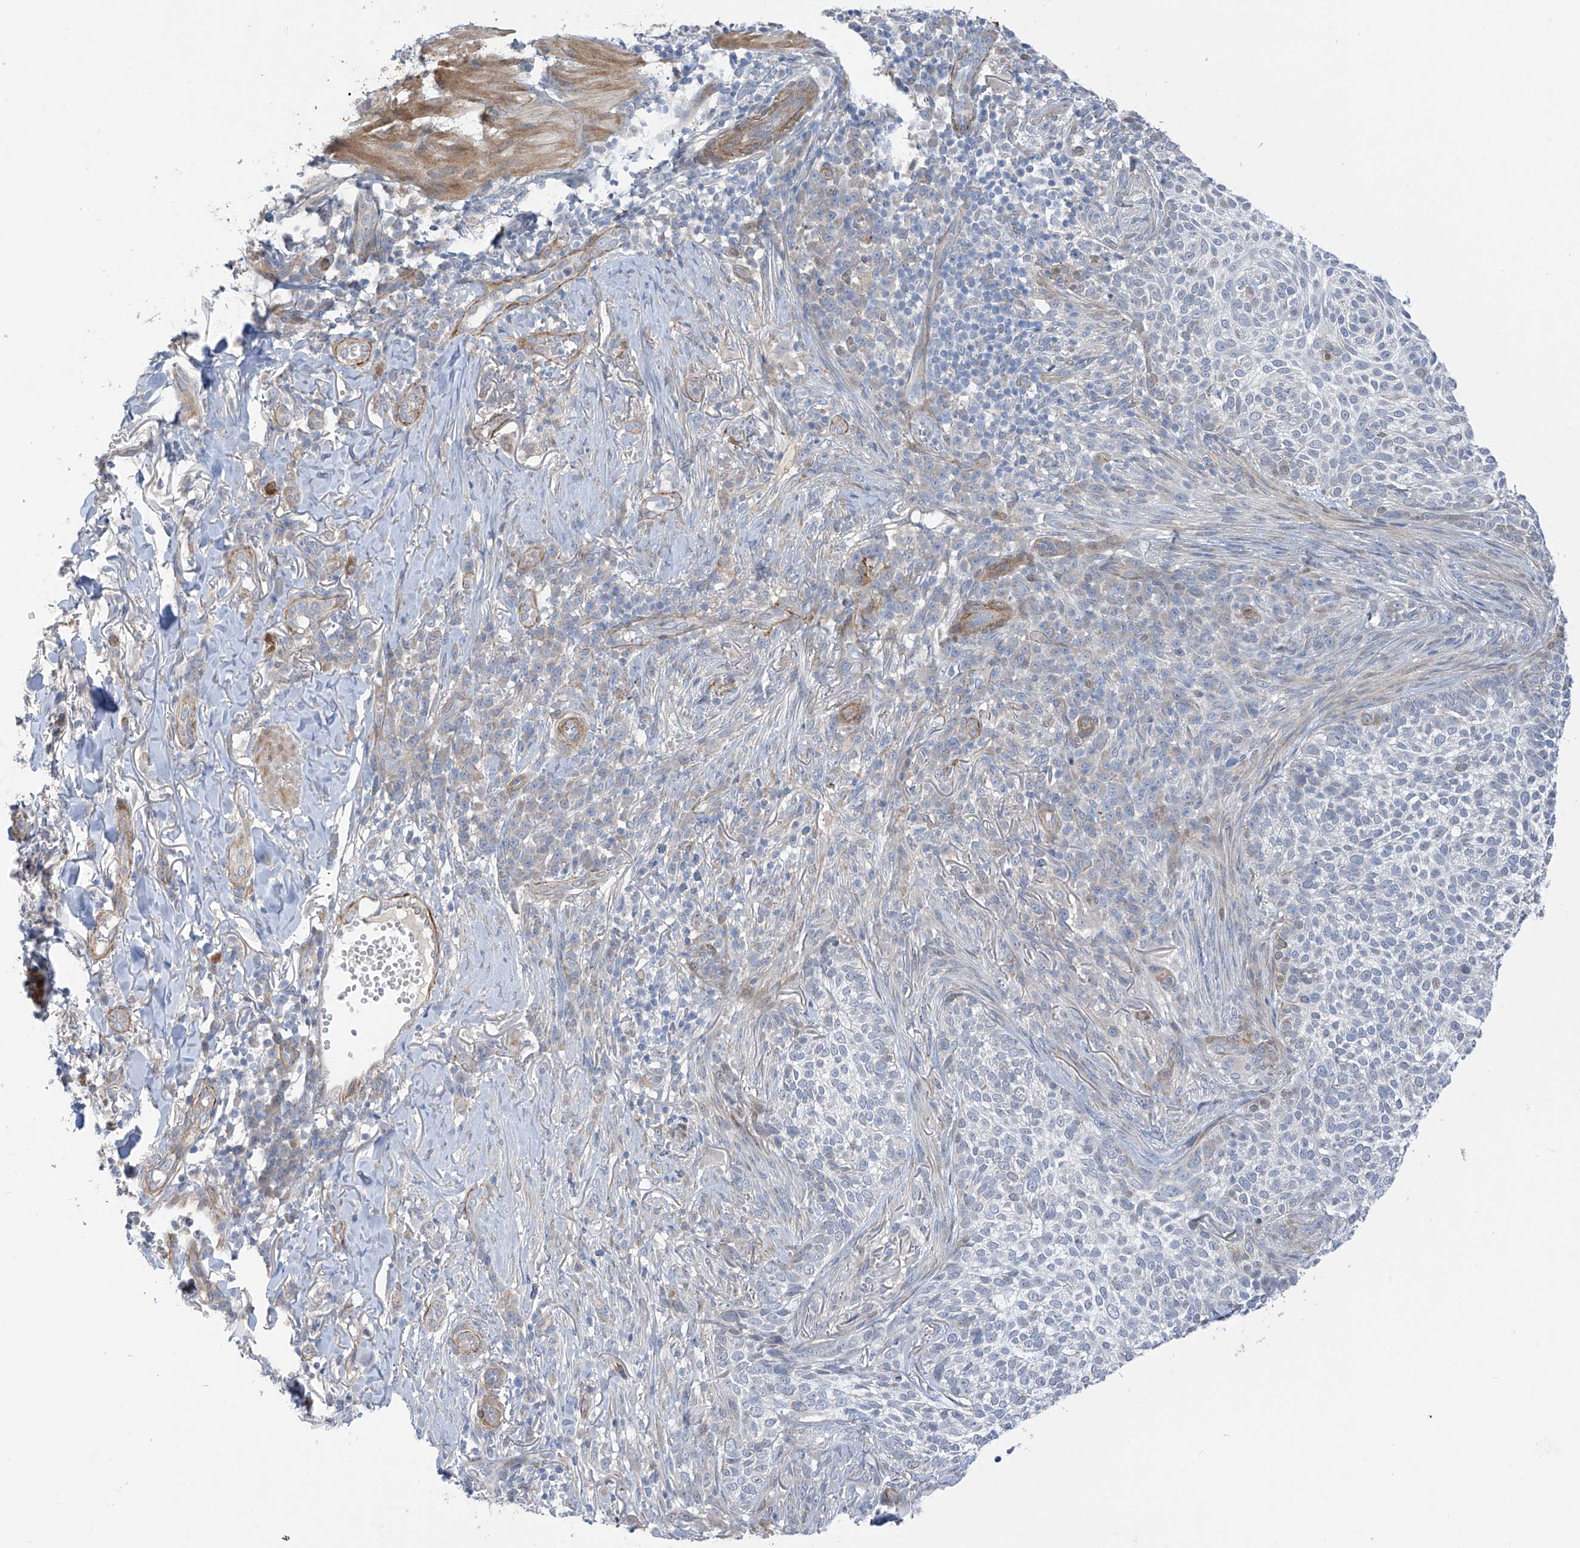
{"staining": {"intensity": "negative", "quantity": "none", "location": "none"}, "tissue": "skin cancer", "cell_type": "Tumor cells", "image_type": "cancer", "snomed": [{"axis": "morphology", "description": "Basal cell carcinoma"}, {"axis": "topography", "description": "Skin"}], "caption": "Skin basal cell carcinoma was stained to show a protein in brown. There is no significant positivity in tumor cells.", "gene": "ZNF641", "patient": {"sex": "female", "age": 64}}